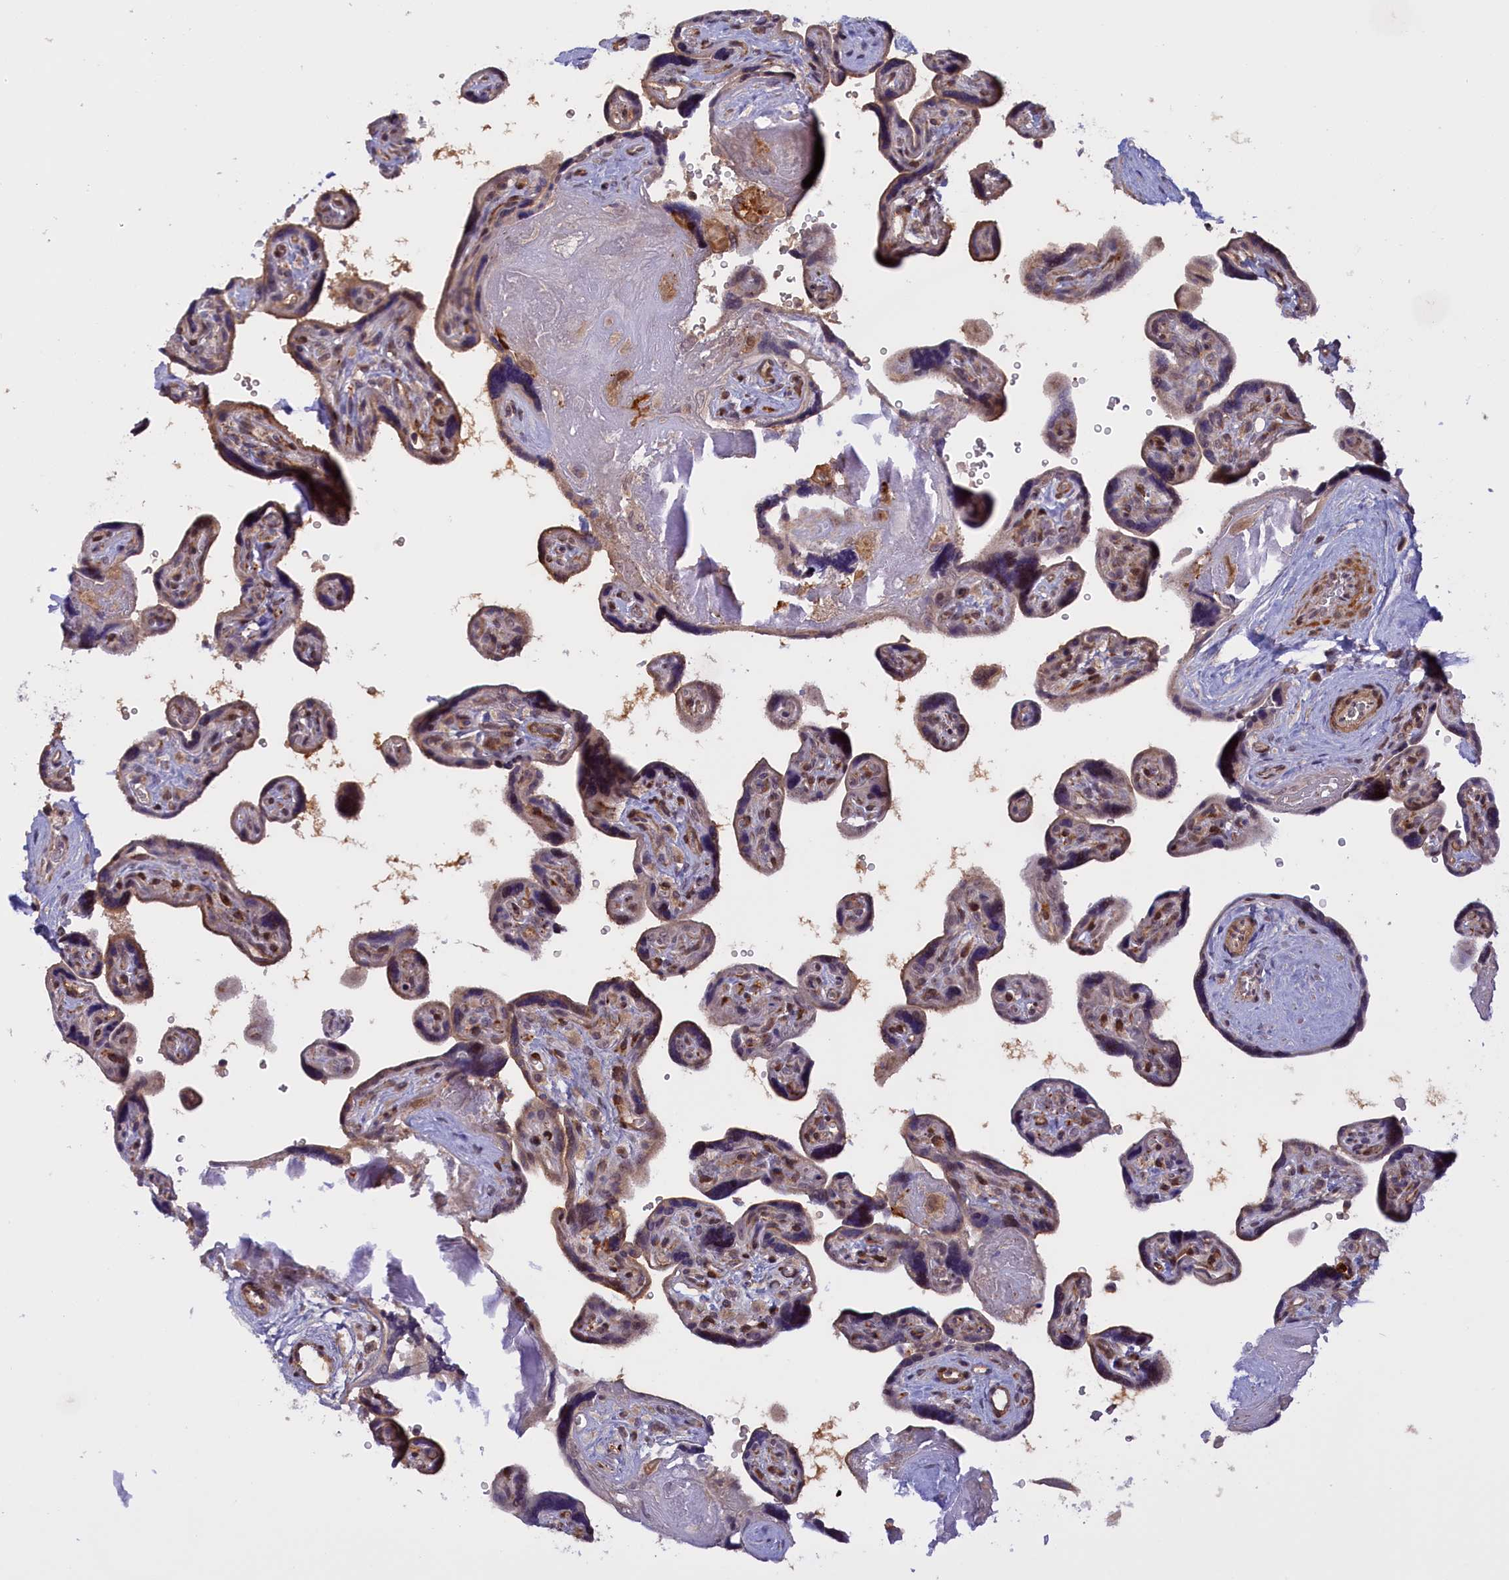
{"staining": {"intensity": "strong", "quantity": ">75%", "location": "cytoplasmic/membranous"}, "tissue": "placenta", "cell_type": "Decidual cells", "image_type": "normal", "snomed": [{"axis": "morphology", "description": "Normal tissue, NOS"}, {"axis": "topography", "description": "Placenta"}], "caption": "IHC micrograph of benign placenta stained for a protein (brown), which exhibits high levels of strong cytoplasmic/membranous positivity in approximately >75% of decidual cells.", "gene": "RRAD", "patient": {"sex": "female", "age": 39}}